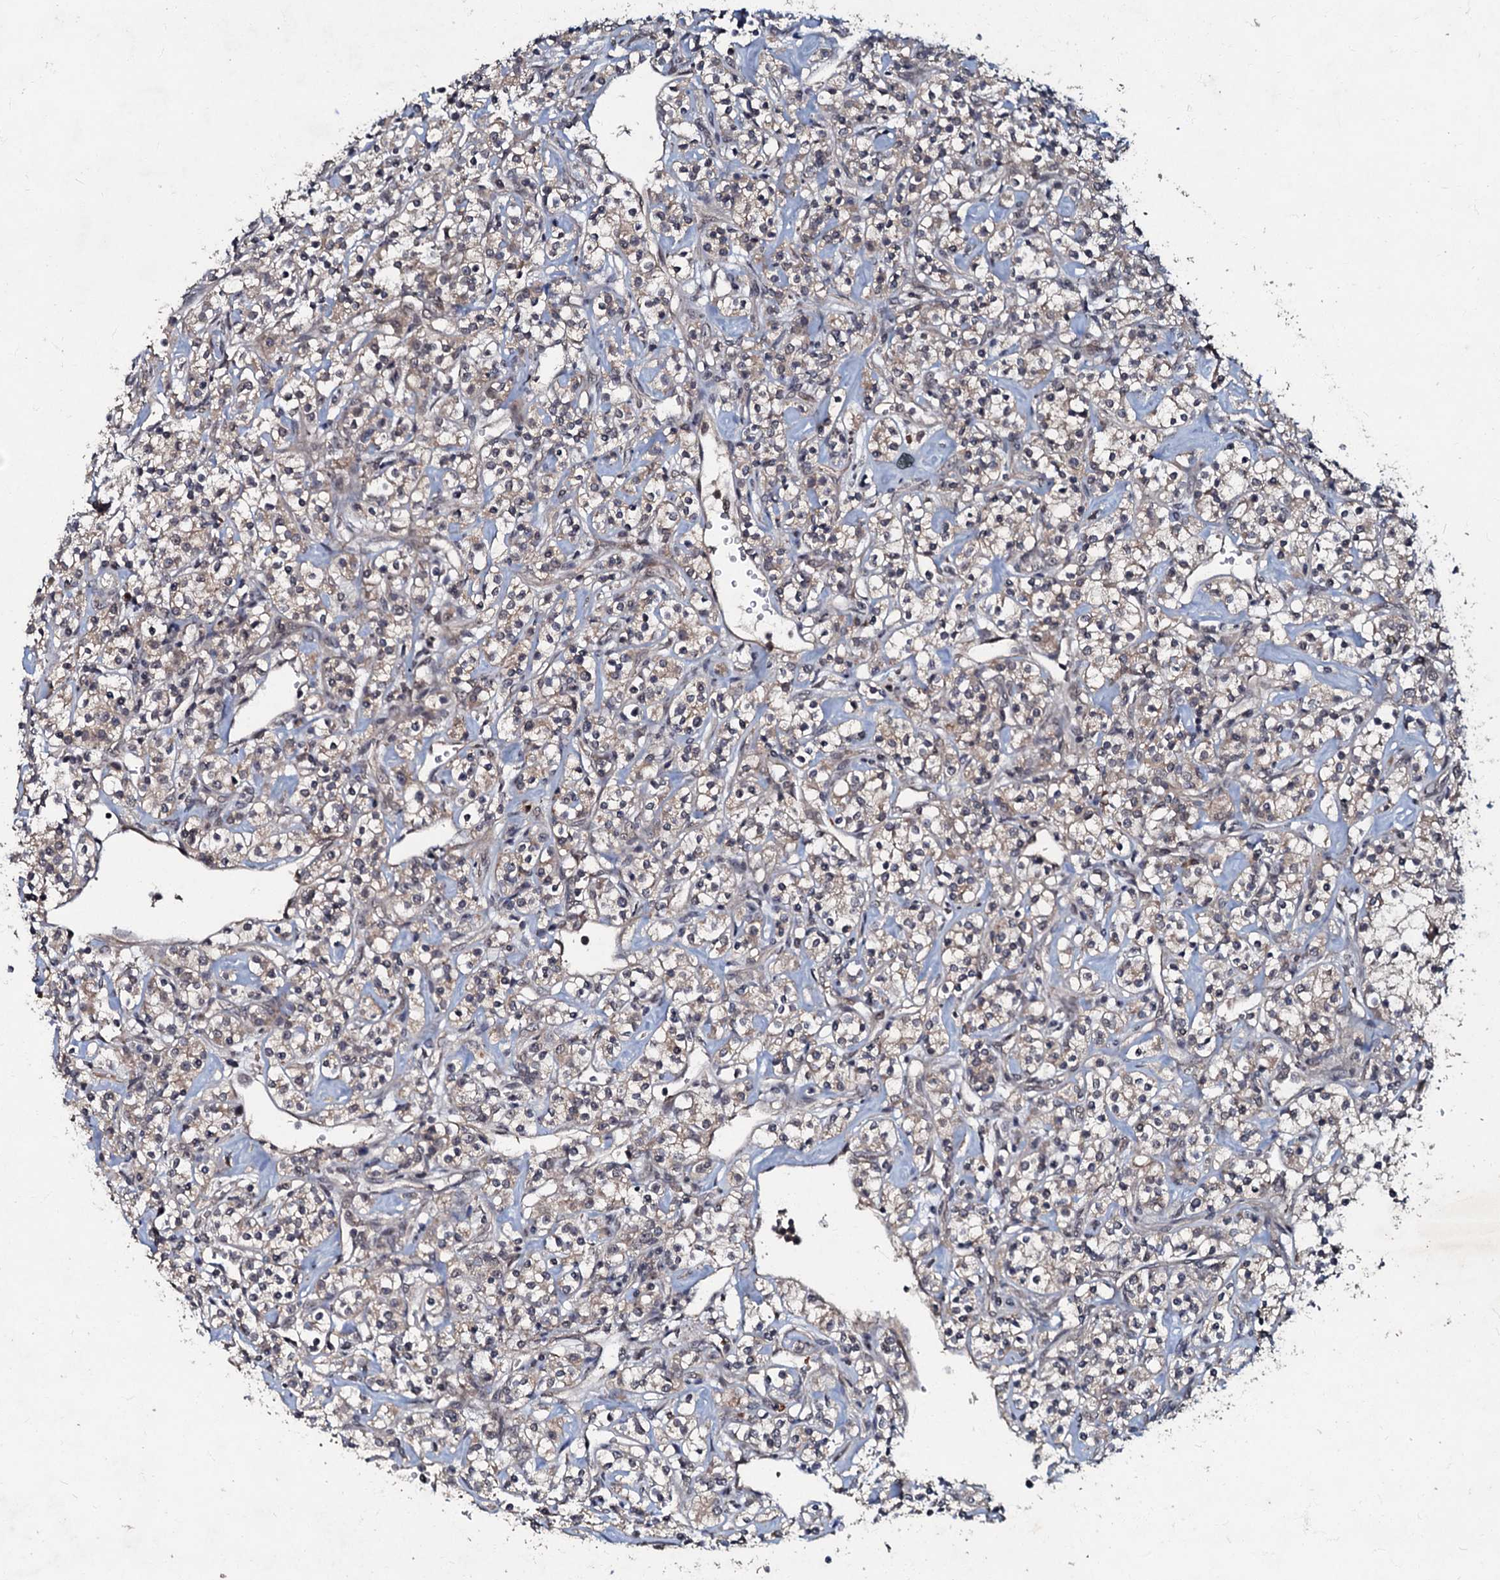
{"staining": {"intensity": "weak", "quantity": "25%-75%", "location": "cytoplasmic/membranous"}, "tissue": "renal cancer", "cell_type": "Tumor cells", "image_type": "cancer", "snomed": [{"axis": "morphology", "description": "Adenocarcinoma, NOS"}, {"axis": "topography", "description": "Kidney"}], "caption": "Protein analysis of renal adenocarcinoma tissue demonstrates weak cytoplasmic/membranous staining in about 25%-75% of tumor cells.", "gene": "MANSC4", "patient": {"sex": "male", "age": 77}}